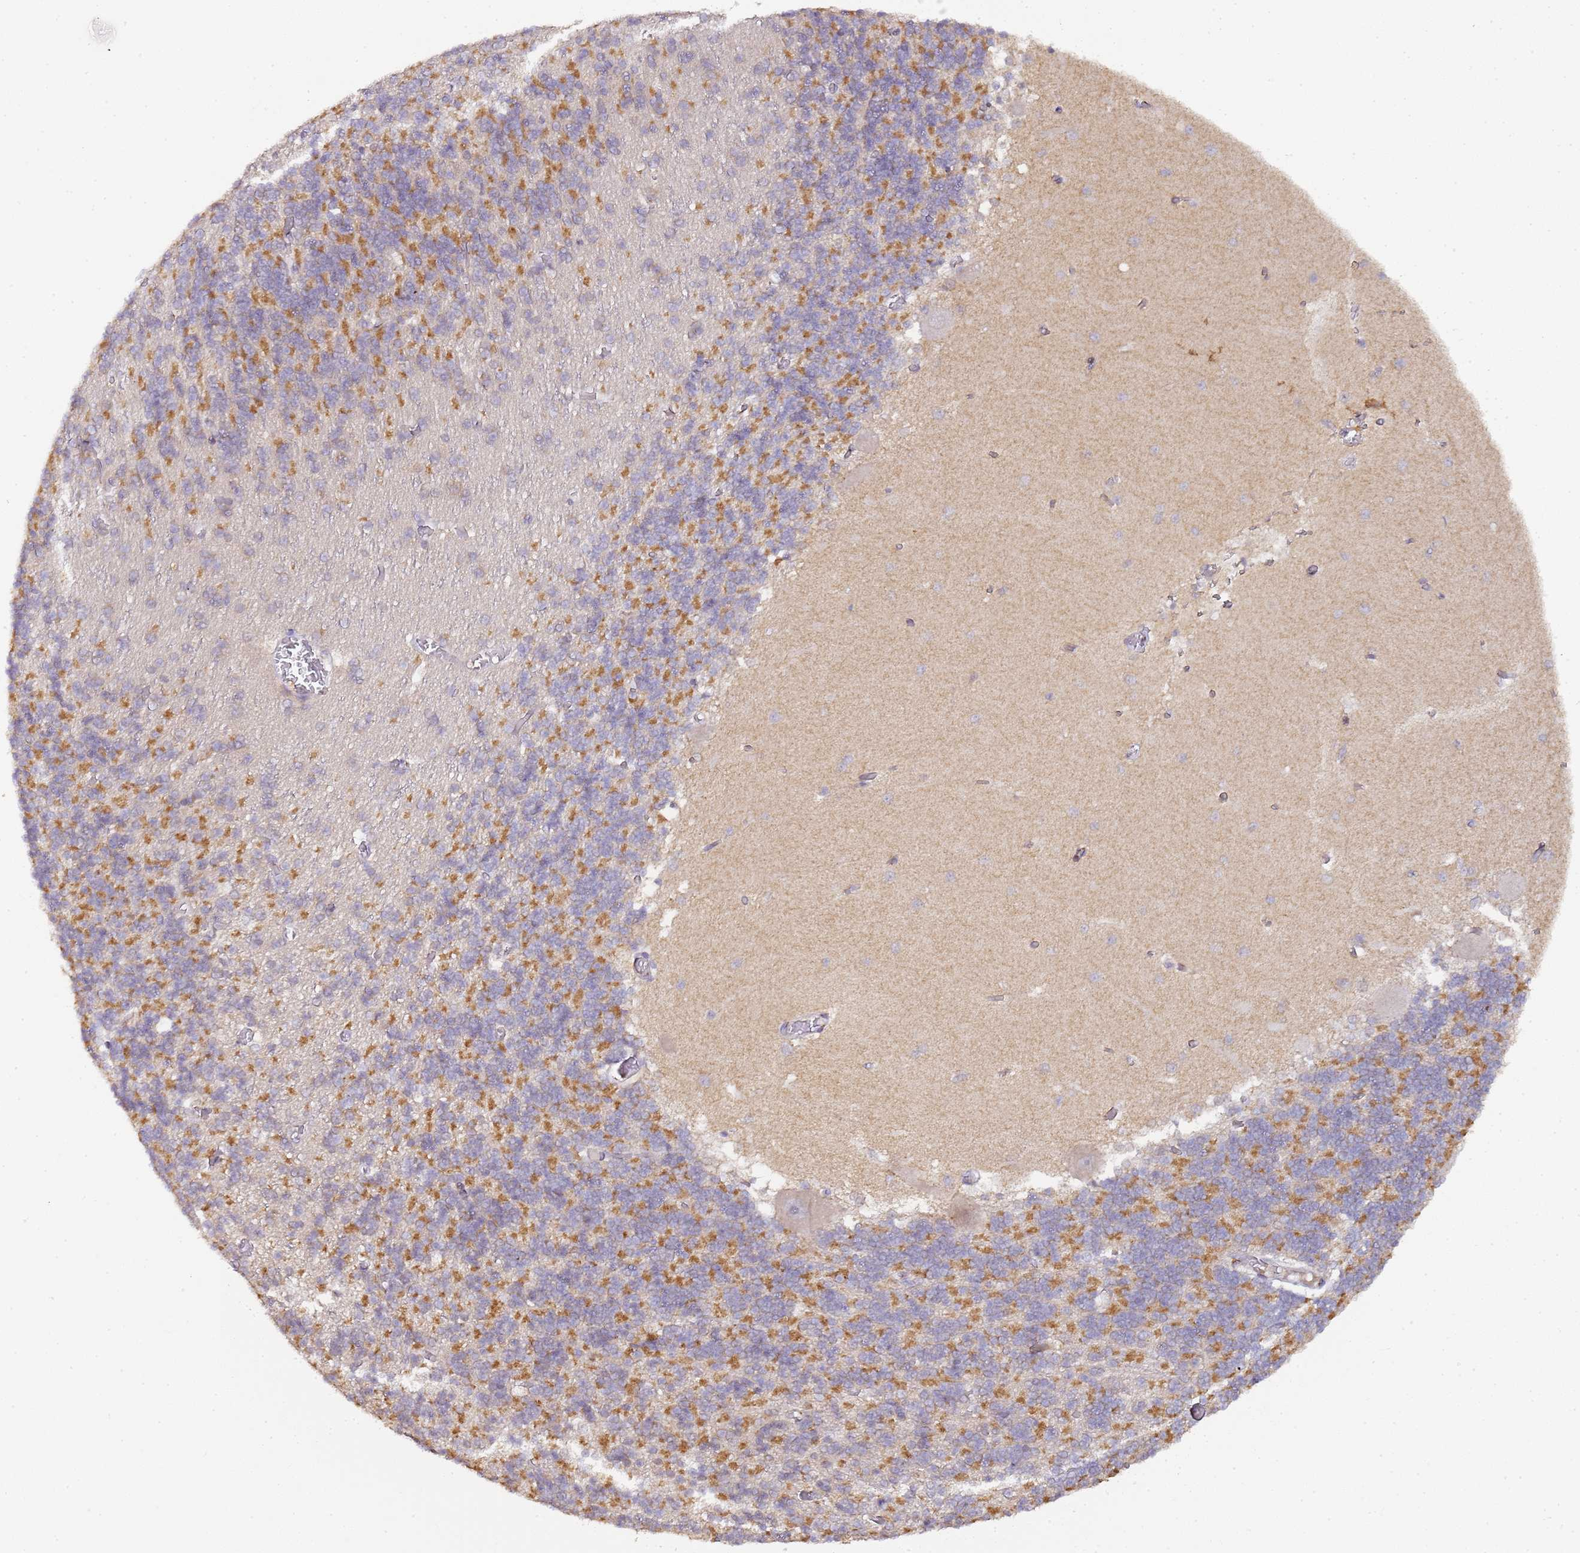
{"staining": {"intensity": "moderate", "quantity": "25%-75%", "location": "cytoplasmic/membranous"}, "tissue": "cerebellum", "cell_type": "Cells in granular layer", "image_type": "normal", "snomed": [{"axis": "morphology", "description": "Normal tissue, NOS"}, {"axis": "topography", "description": "Cerebellum"}], "caption": "The micrograph shows immunohistochemical staining of normal cerebellum. There is moderate cytoplasmic/membranous staining is present in about 25%-75% of cells in granular layer.", "gene": "MRPL49", "patient": {"sex": "male", "age": 37}}